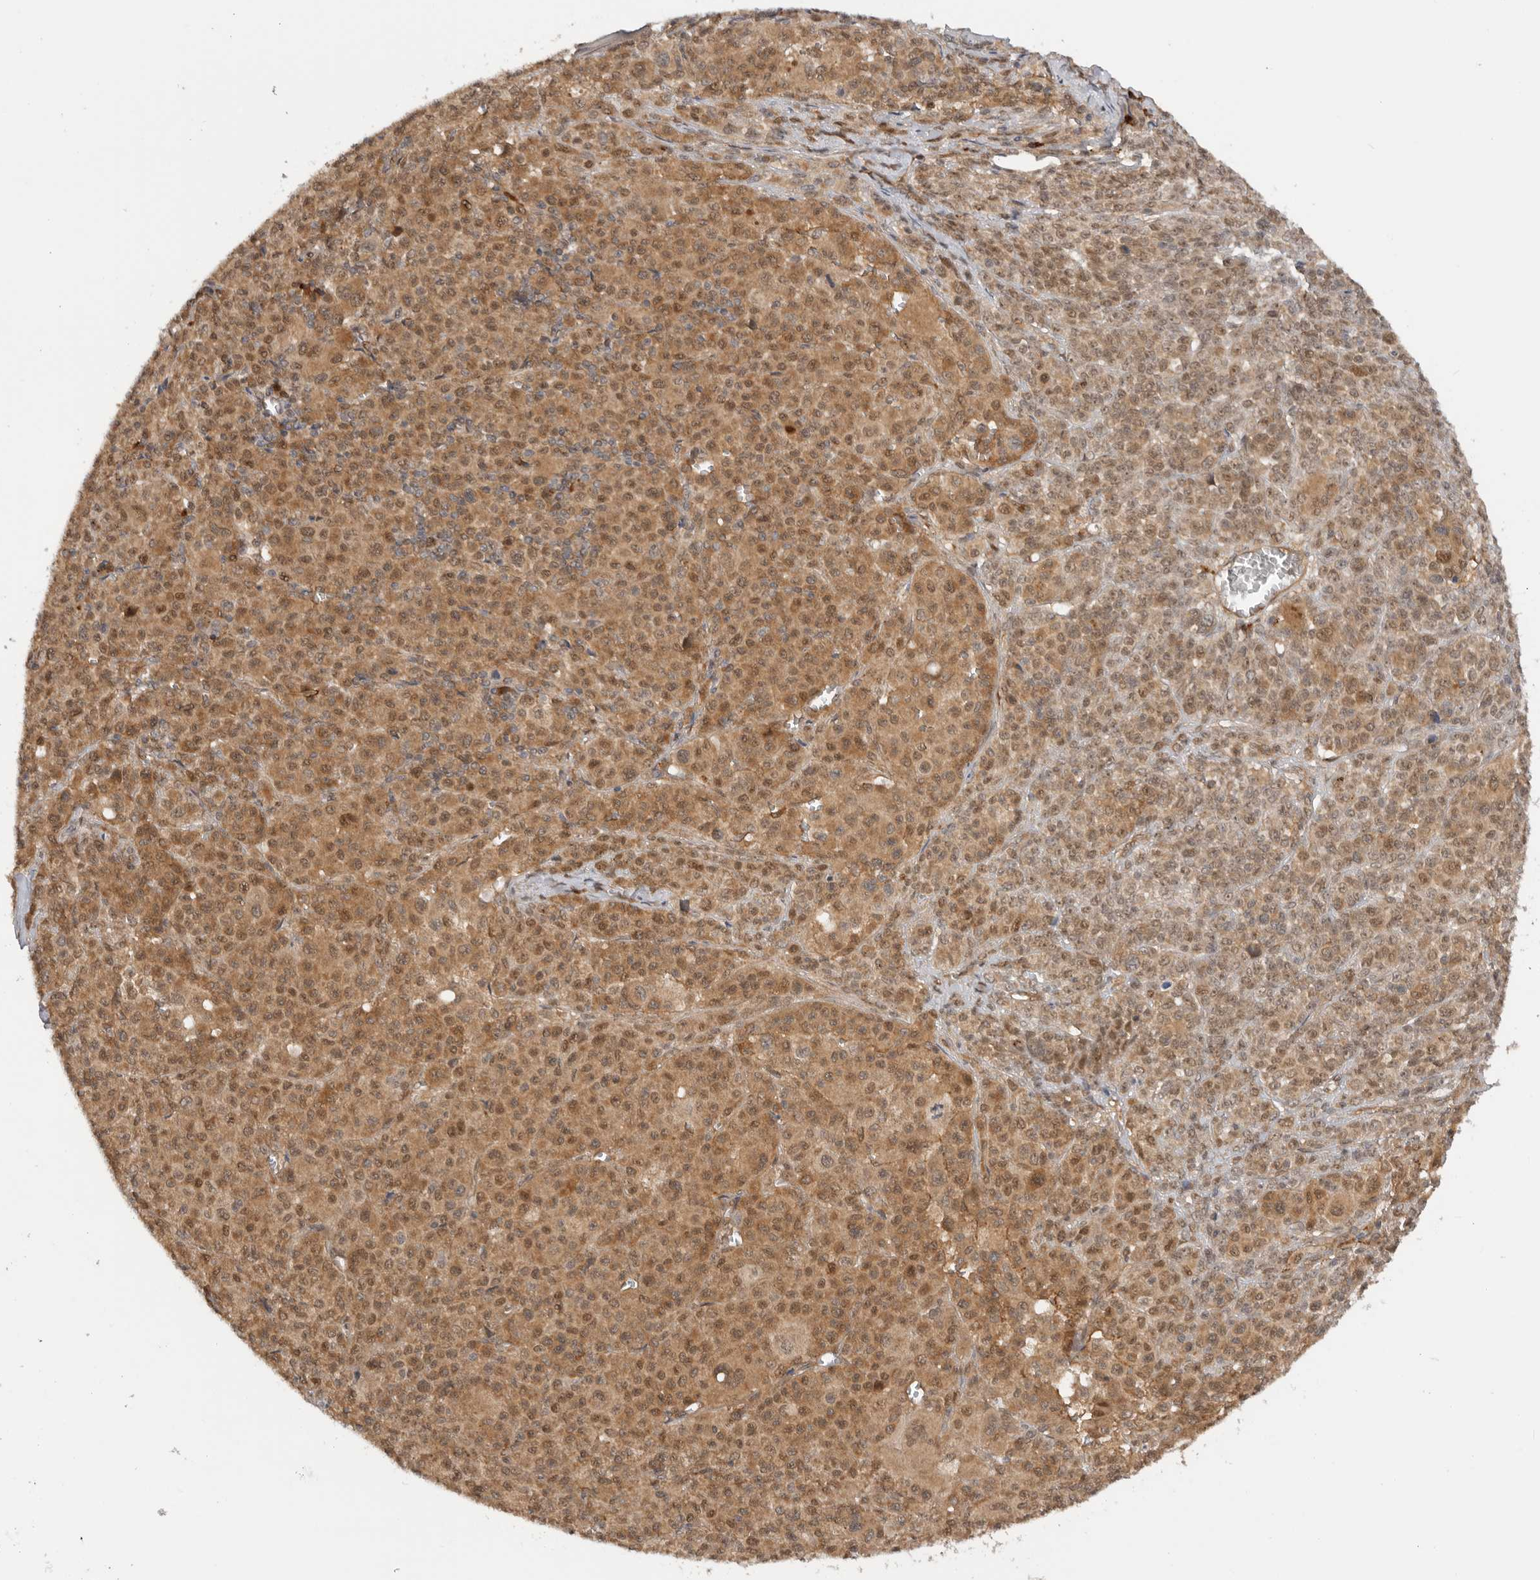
{"staining": {"intensity": "moderate", "quantity": ">75%", "location": "cytoplasmic/membranous,nuclear"}, "tissue": "melanoma", "cell_type": "Tumor cells", "image_type": "cancer", "snomed": [{"axis": "morphology", "description": "Malignant melanoma, Metastatic site"}, {"axis": "topography", "description": "Skin"}], "caption": "Immunohistochemistry of malignant melanoma (metastatic site) reveals medium levels of moderate cytoplasmic/membranous and nuclear staining in approximately >75% of tumor cells. The staining is performed using DAB brown chromogen to label protein expression. The nuclei are counter-stained blue using hematoxylin.", "gene": "DCAF8", "patient": {"sex": "female", "age": 74}}